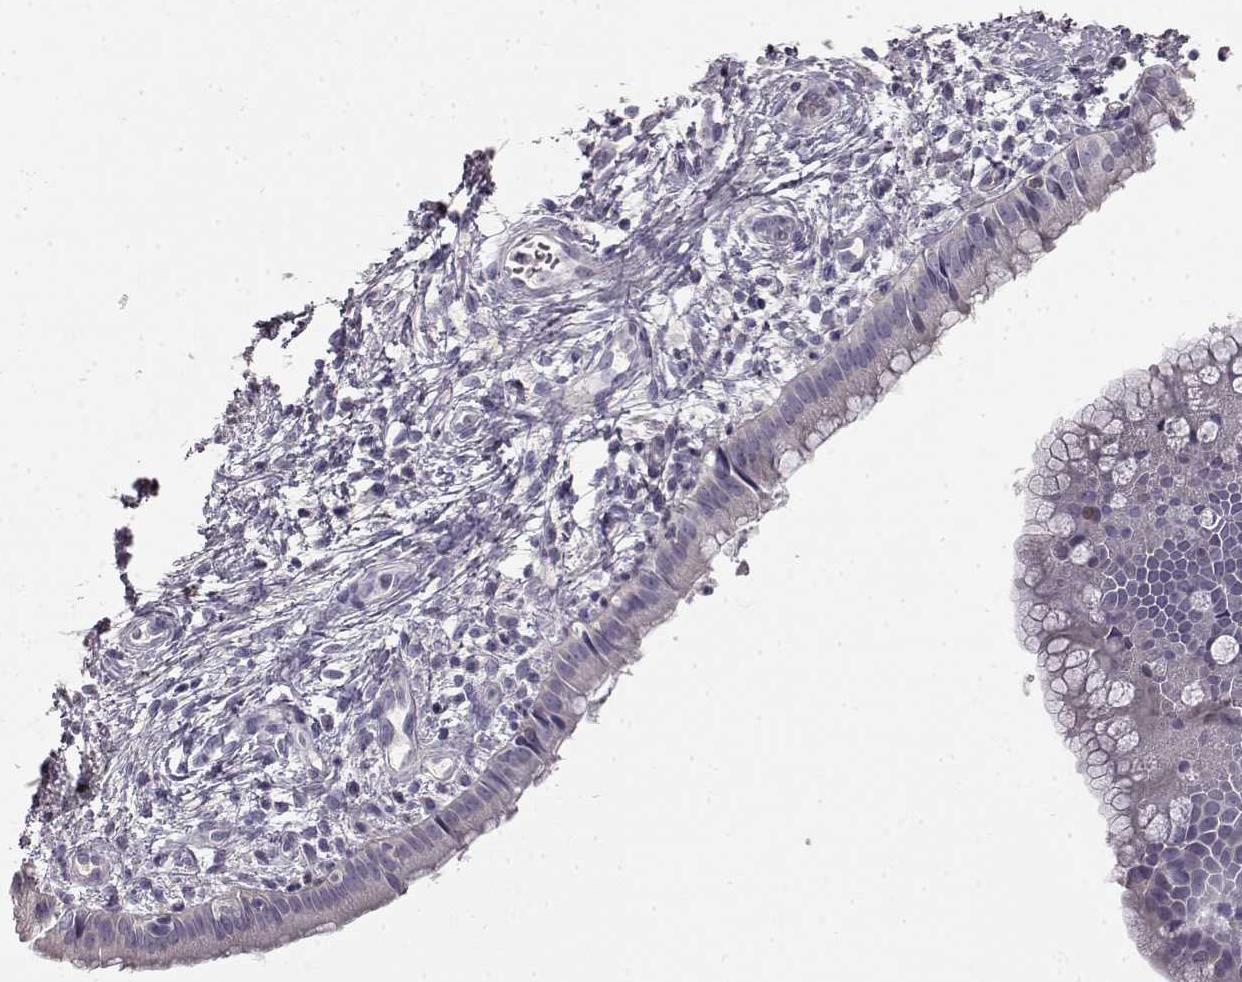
{"staining": {"intensity": "negative", "quantity": "none", "location": "none"}, "tissue": "cervical cancer", "cell_type": "Tumor cells", "image_type": "cancer", "snomed": [{"axis": "morphology", "description": "Squamous cell carcinoma, NOS"}, {"axis": "topography", "description": "Cervix"}], "caption": "DAB (3,3'-diaminobenzidine) immunohistochemical staining of squamous cell carcinoma (cervical) exhibits no significant positivity in tumor cells.", "gene": "KRT85", "patient": {"sex": "female", "age": 32}}